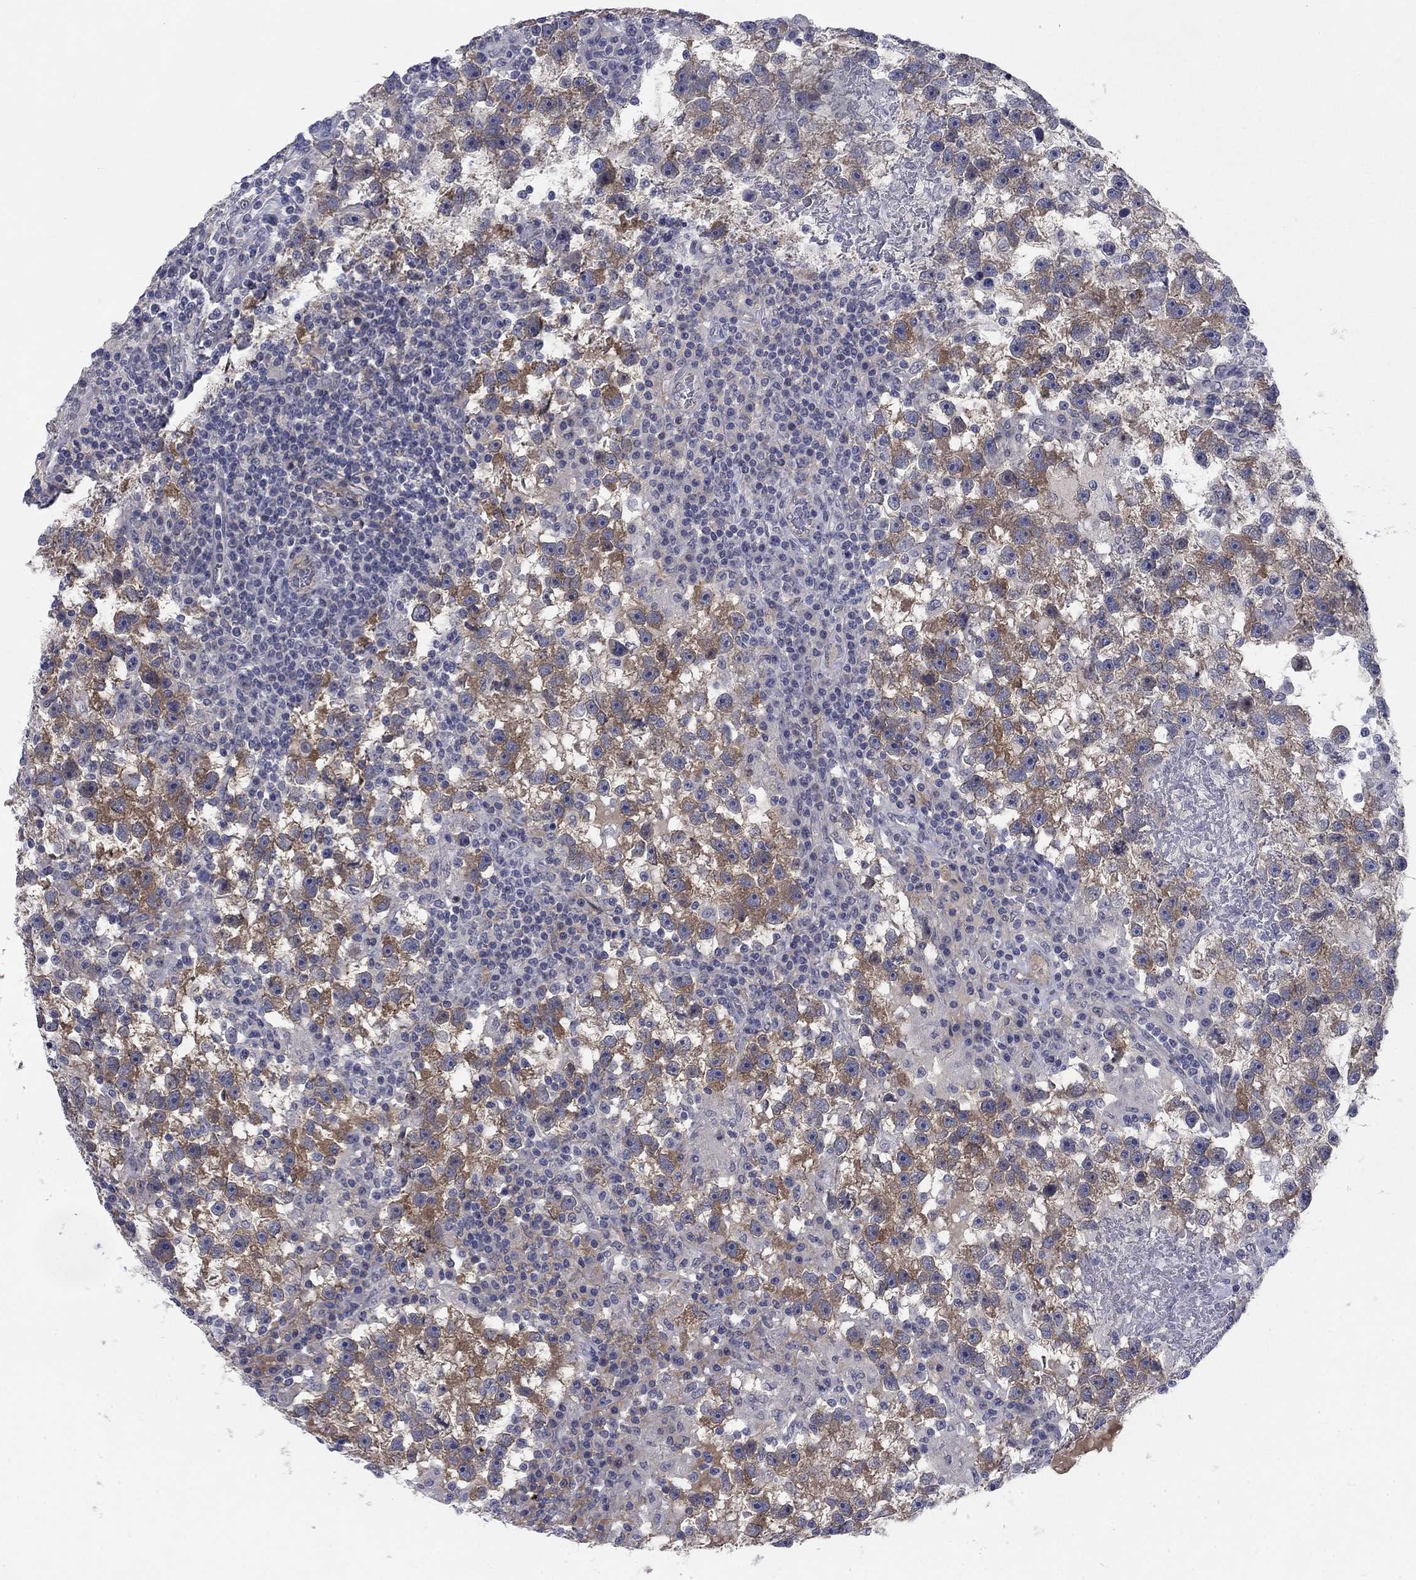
{"staining": {"intensity": "moderate", "quantity": "25%-75%", "location": "cytoplasmic/membranous"}, "tissue": "testis cancer", "cell_type": "Tumor cells", "image_type": "cancer", "snomed": [{"axis": "morphology", "description": "Seminoma, NOS"}, {"axis": "topography", "description": "Testis"}], "caption": "Tumor cells show medium levels of moderate cytoplasmic/membranous staining in about 25%-75% of cells in testis cancer. The staining was performed using DAB, with brown indicating positive protein expression. Nuclei are stained blue with hematoxylin.", "gene": "PHKA1", "patient": {"sex": "male", "age": 47}}